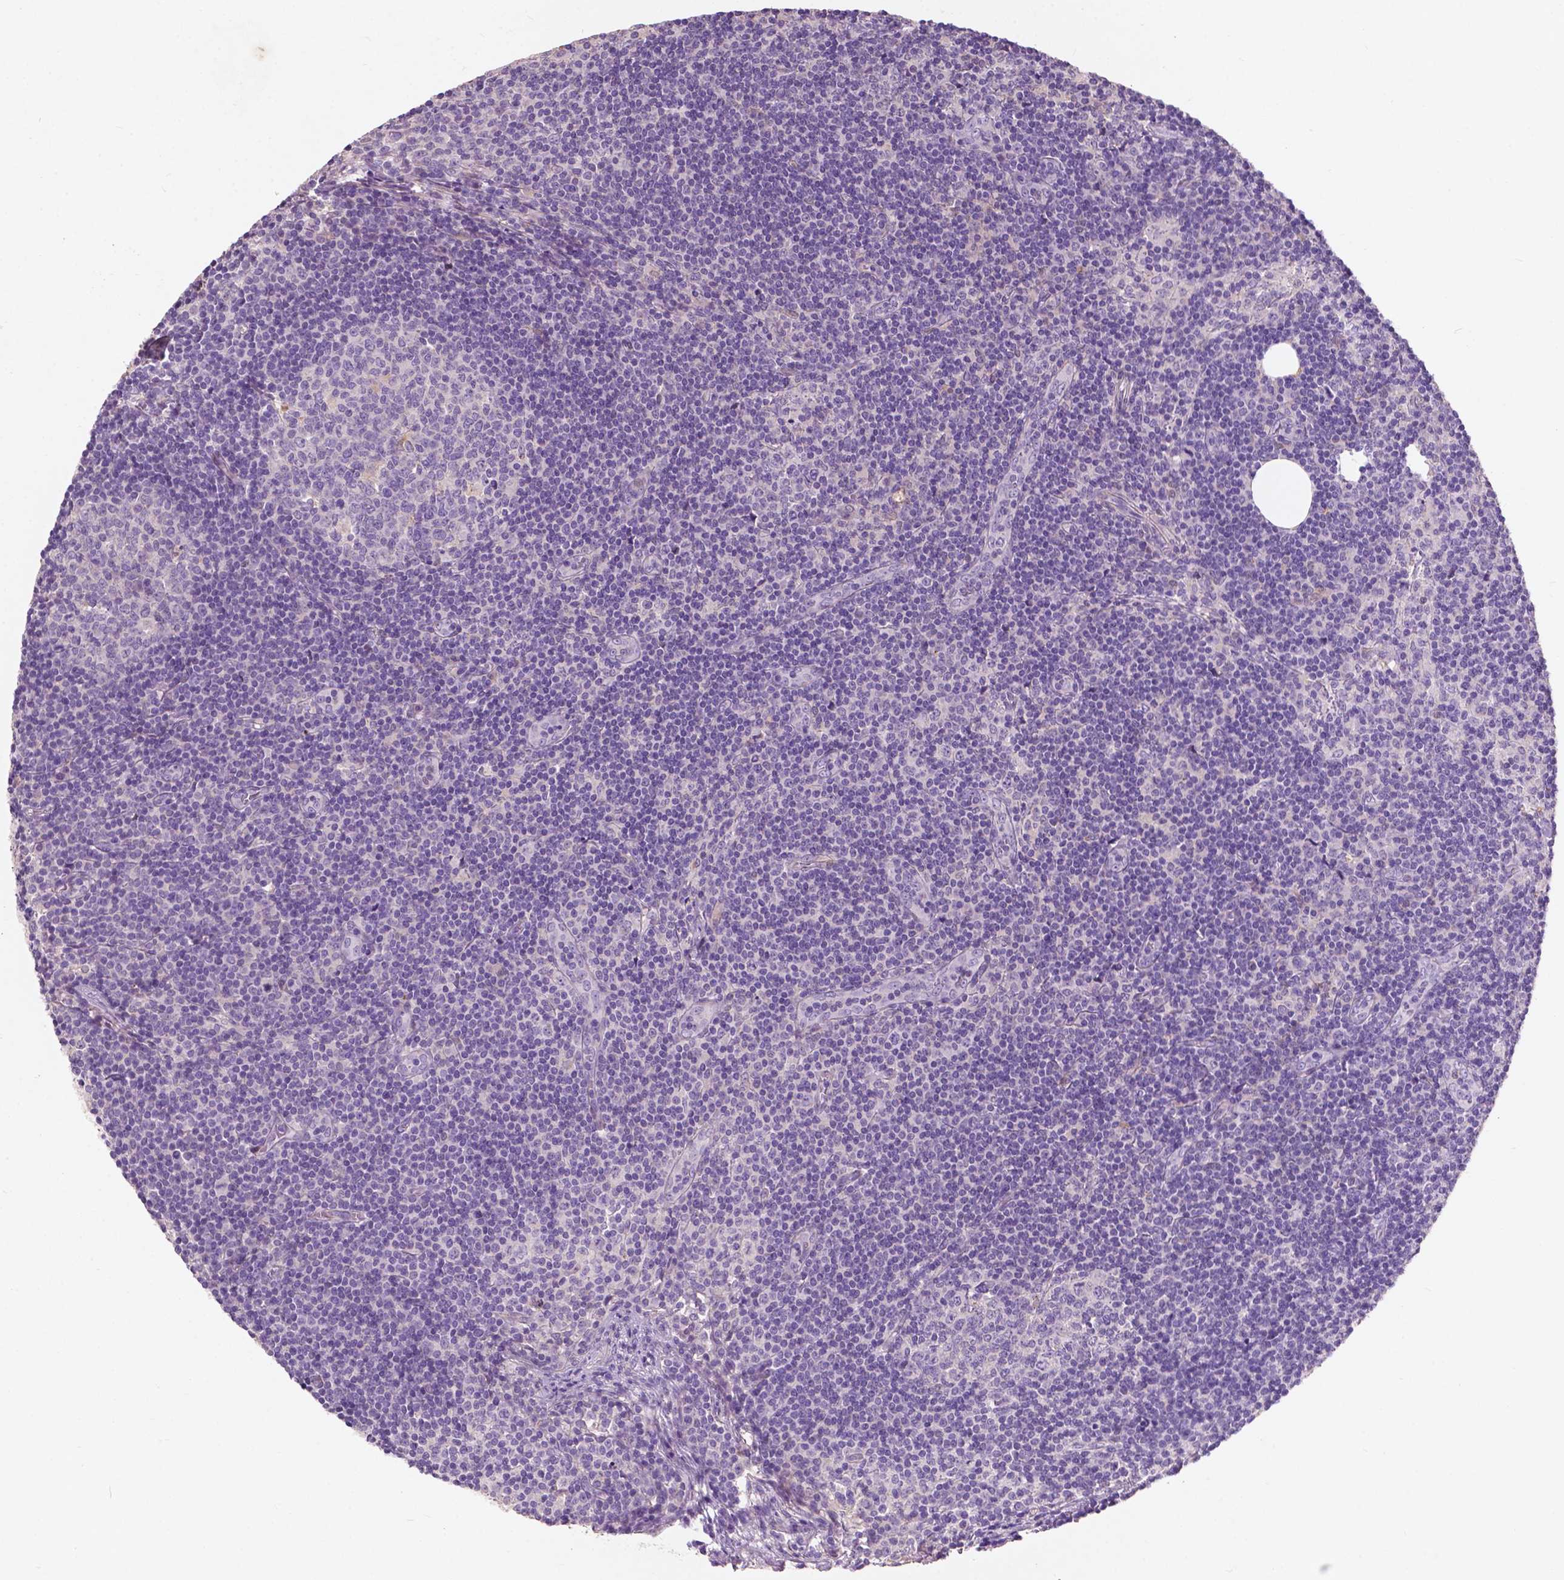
{"staining": {"intensity": "negative", "quantity": "none", "location": "none"}, "tissue": "lymph node", "cell_type": "Germinal center cells", "image_type": "normal", "snomed": [{"axis": "morphology", "description": "Normal tissue, NOS"}, {"axis": "topography", "description": "Lymph node"}], "caption": "An immunohistochemistry (IHC) micrograph of normal lymph node is shown. There is no staining in germinal center cells of lymph node.", "gene": "GPR37", "patient": {"sex": "female", "age": 41}}